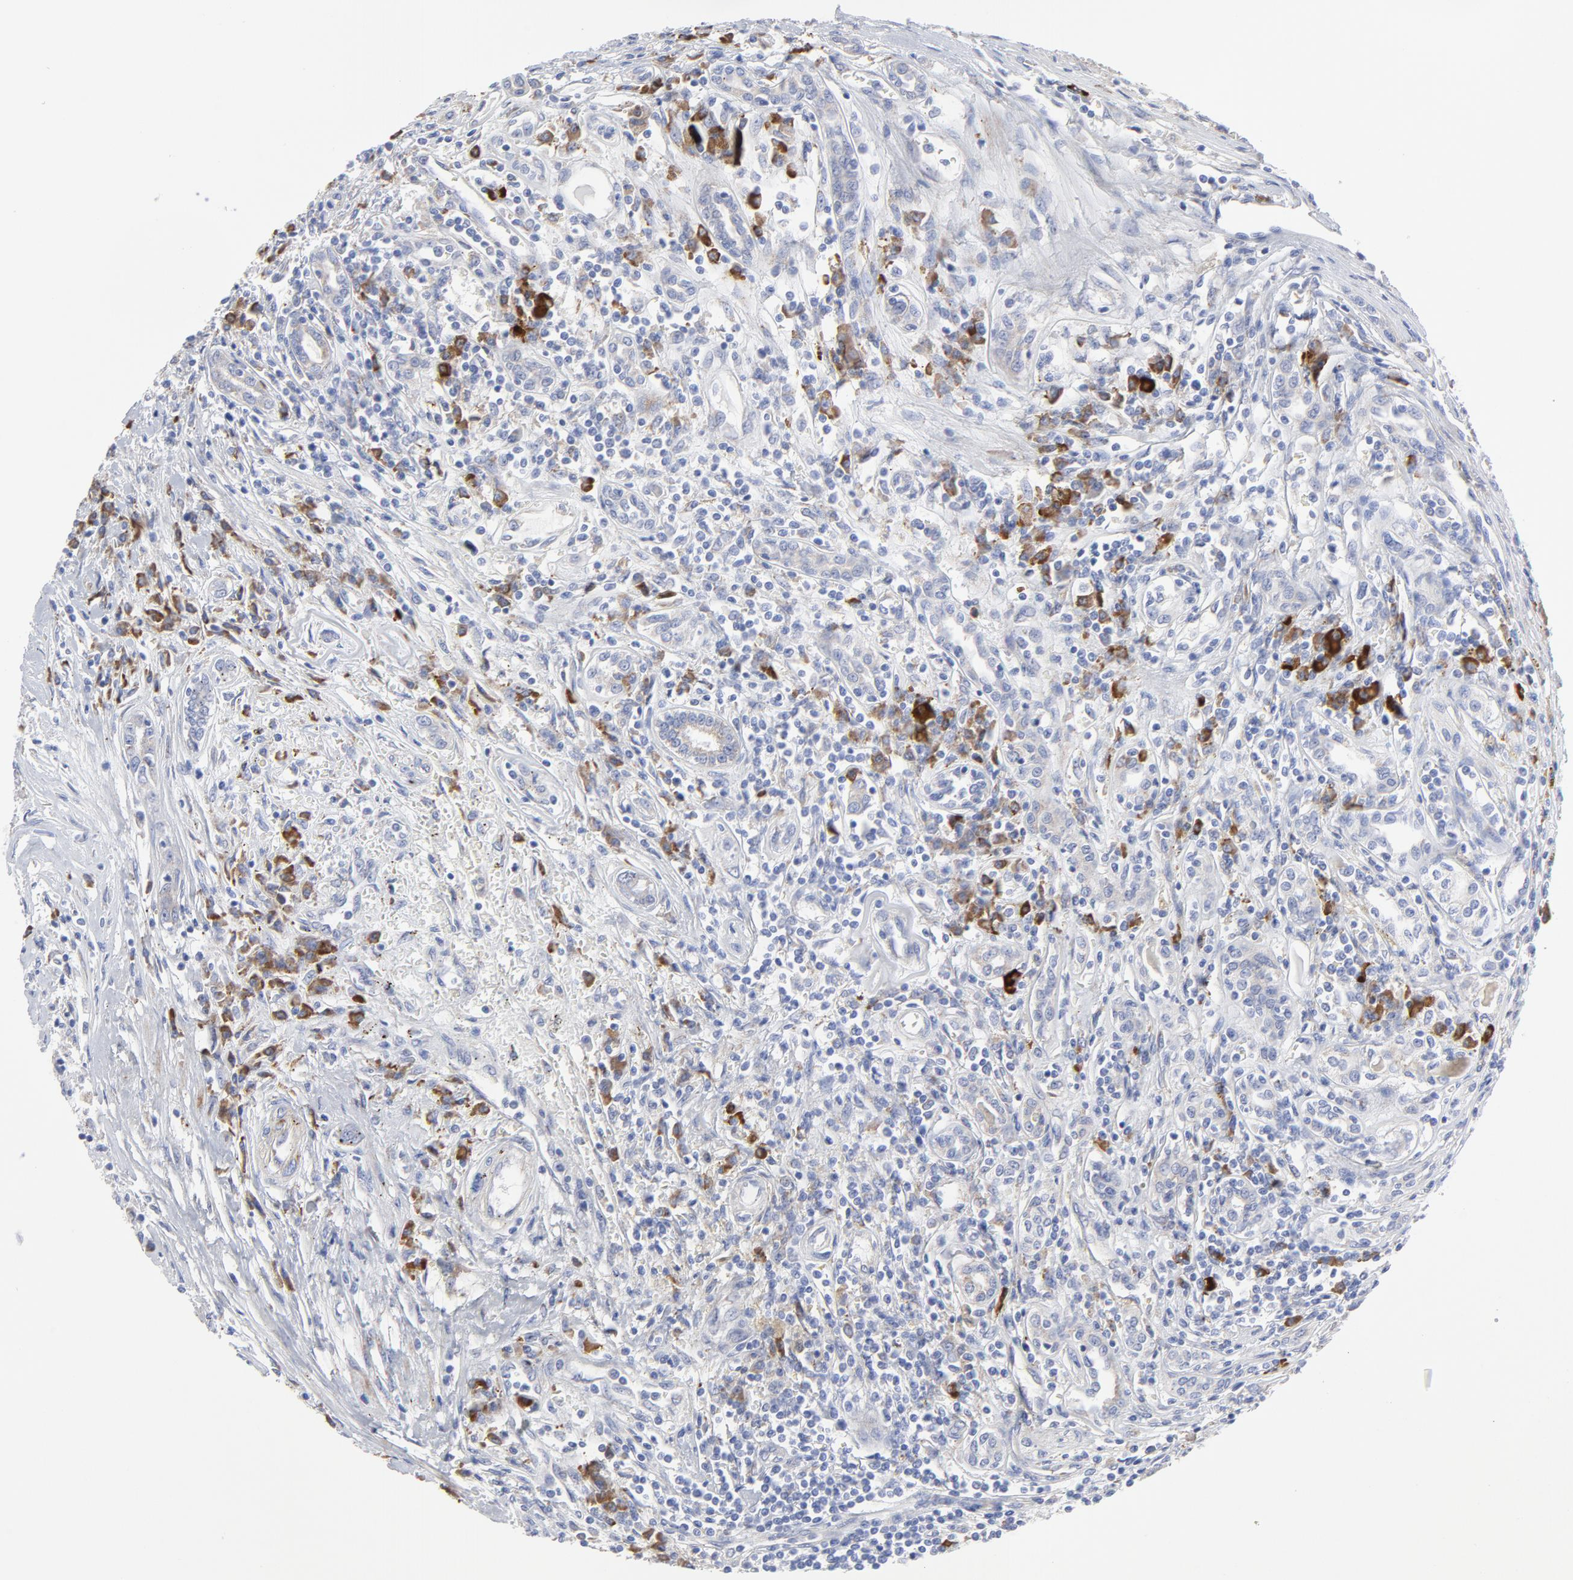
{"staining": {"intensity": "negative", "quantity": "none", "location": "none"}, "tissue": "renal cancer", "cell_type": "Tumor cells", "image_type": "cancer", "snomed": [{"axis": "morphology", "description": "Normal tissue, NOS"}, {"axis": "morphology", "description": "Adenocarcinoma, NOS"}, {"axis": "topography", "description": "Kidney"}], "caption": "Tumor cells are negative for brown protein staining in adenocarcinoma (renal). (DAB (3,3'-diaminobenzidine) immunohistochemistry (IHC), high magnification).", "gene": "RAPGEF3", "patient": {"sex": "male", "age": 71}}